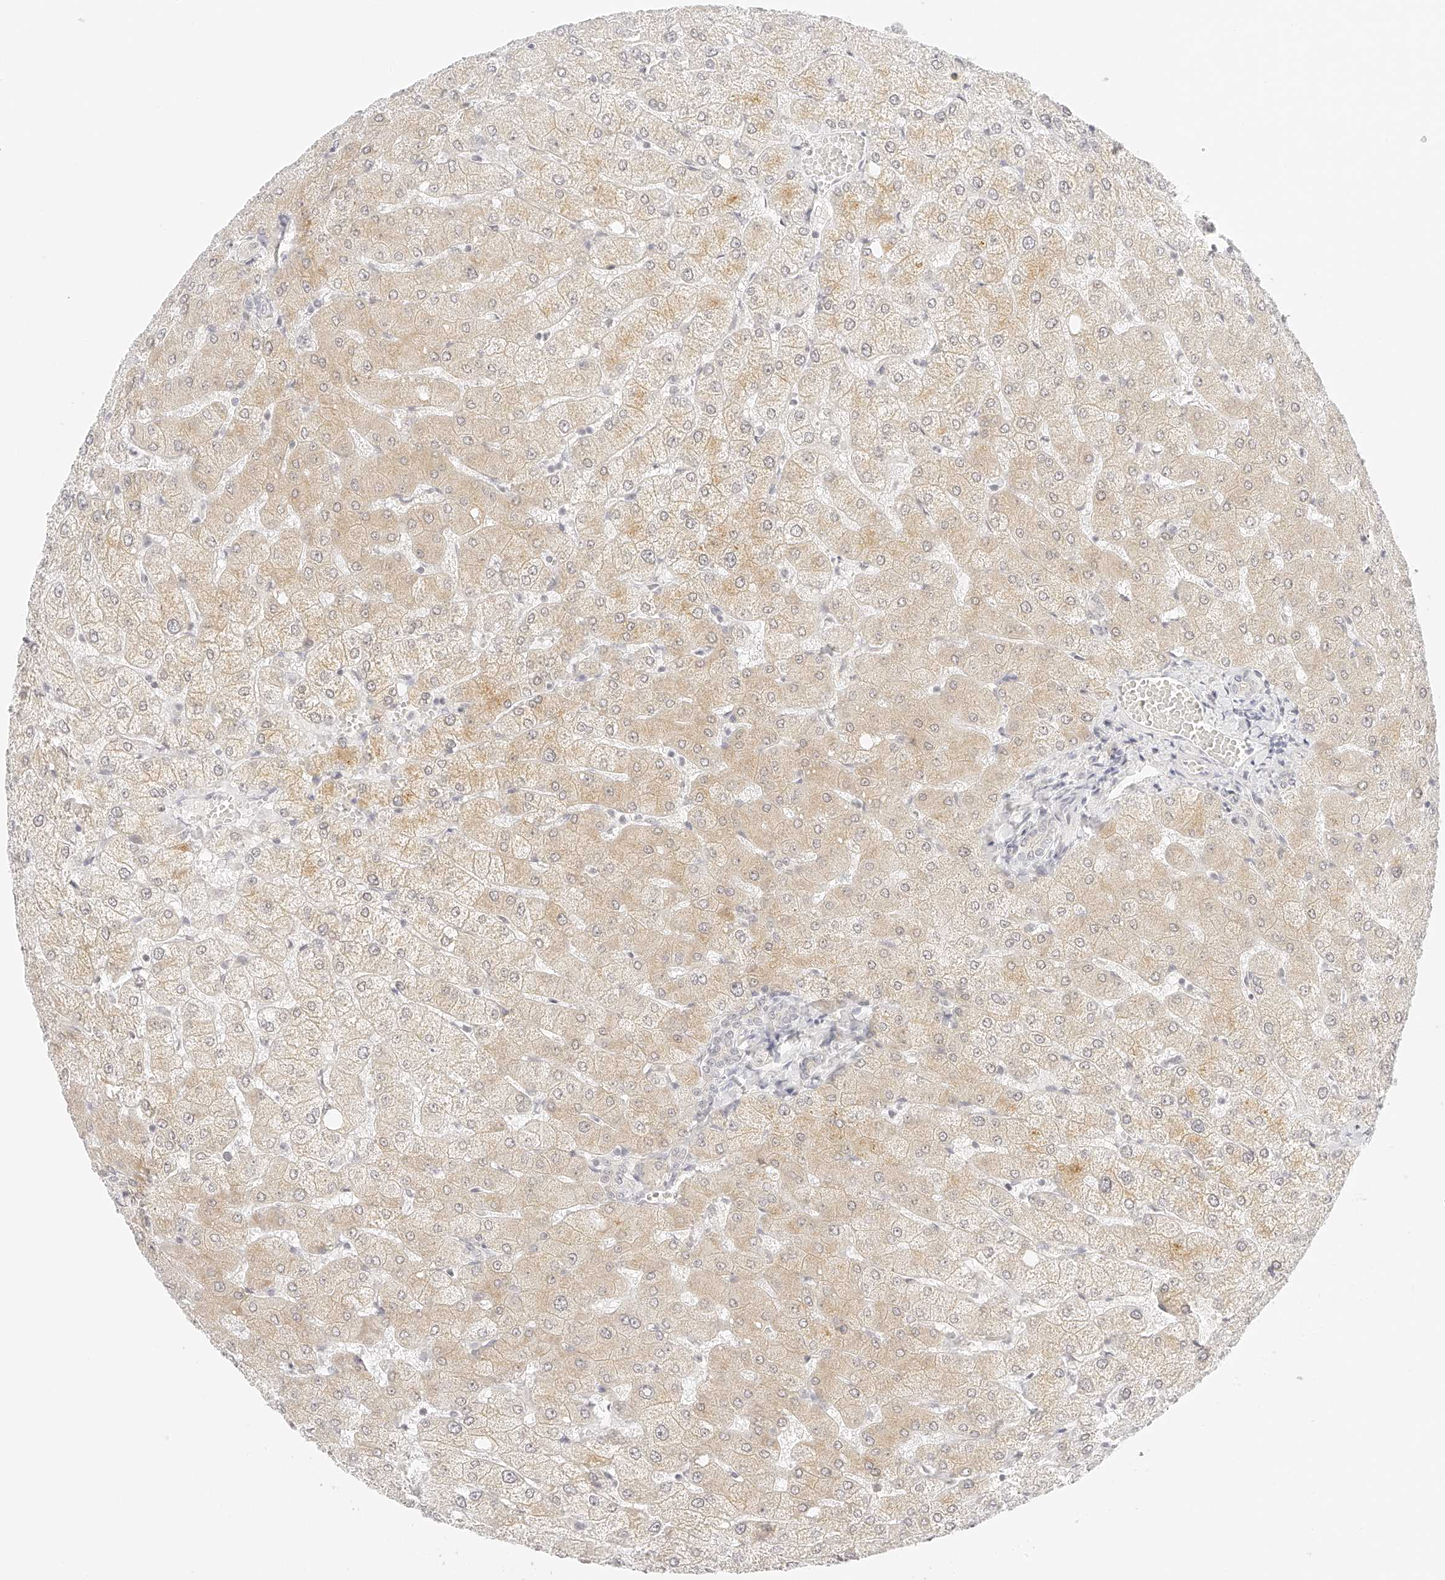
{"staining": {"intensity": "negative", "quantity": "none", "location": "none"}, "tissue": "liver", "cell_type": "Cholangiocytes", "image_type": "normal", "snomed": [{"axis": "morphology", "description": "Normal tissue, NOS"}, {"axis": "topography", "description": "Liver"}], "caption": "IHC histopathology image of benign liver: liver stained with DAB (3,3'-diaminobenzidine) exhibits no significant protein expression in cholangiocytes. (DAB immunohistochemistry visualized using brightfield microscopy, high magnification).", "gene": "ZFP69", "patient": {"sex": "female", "age": 54}}